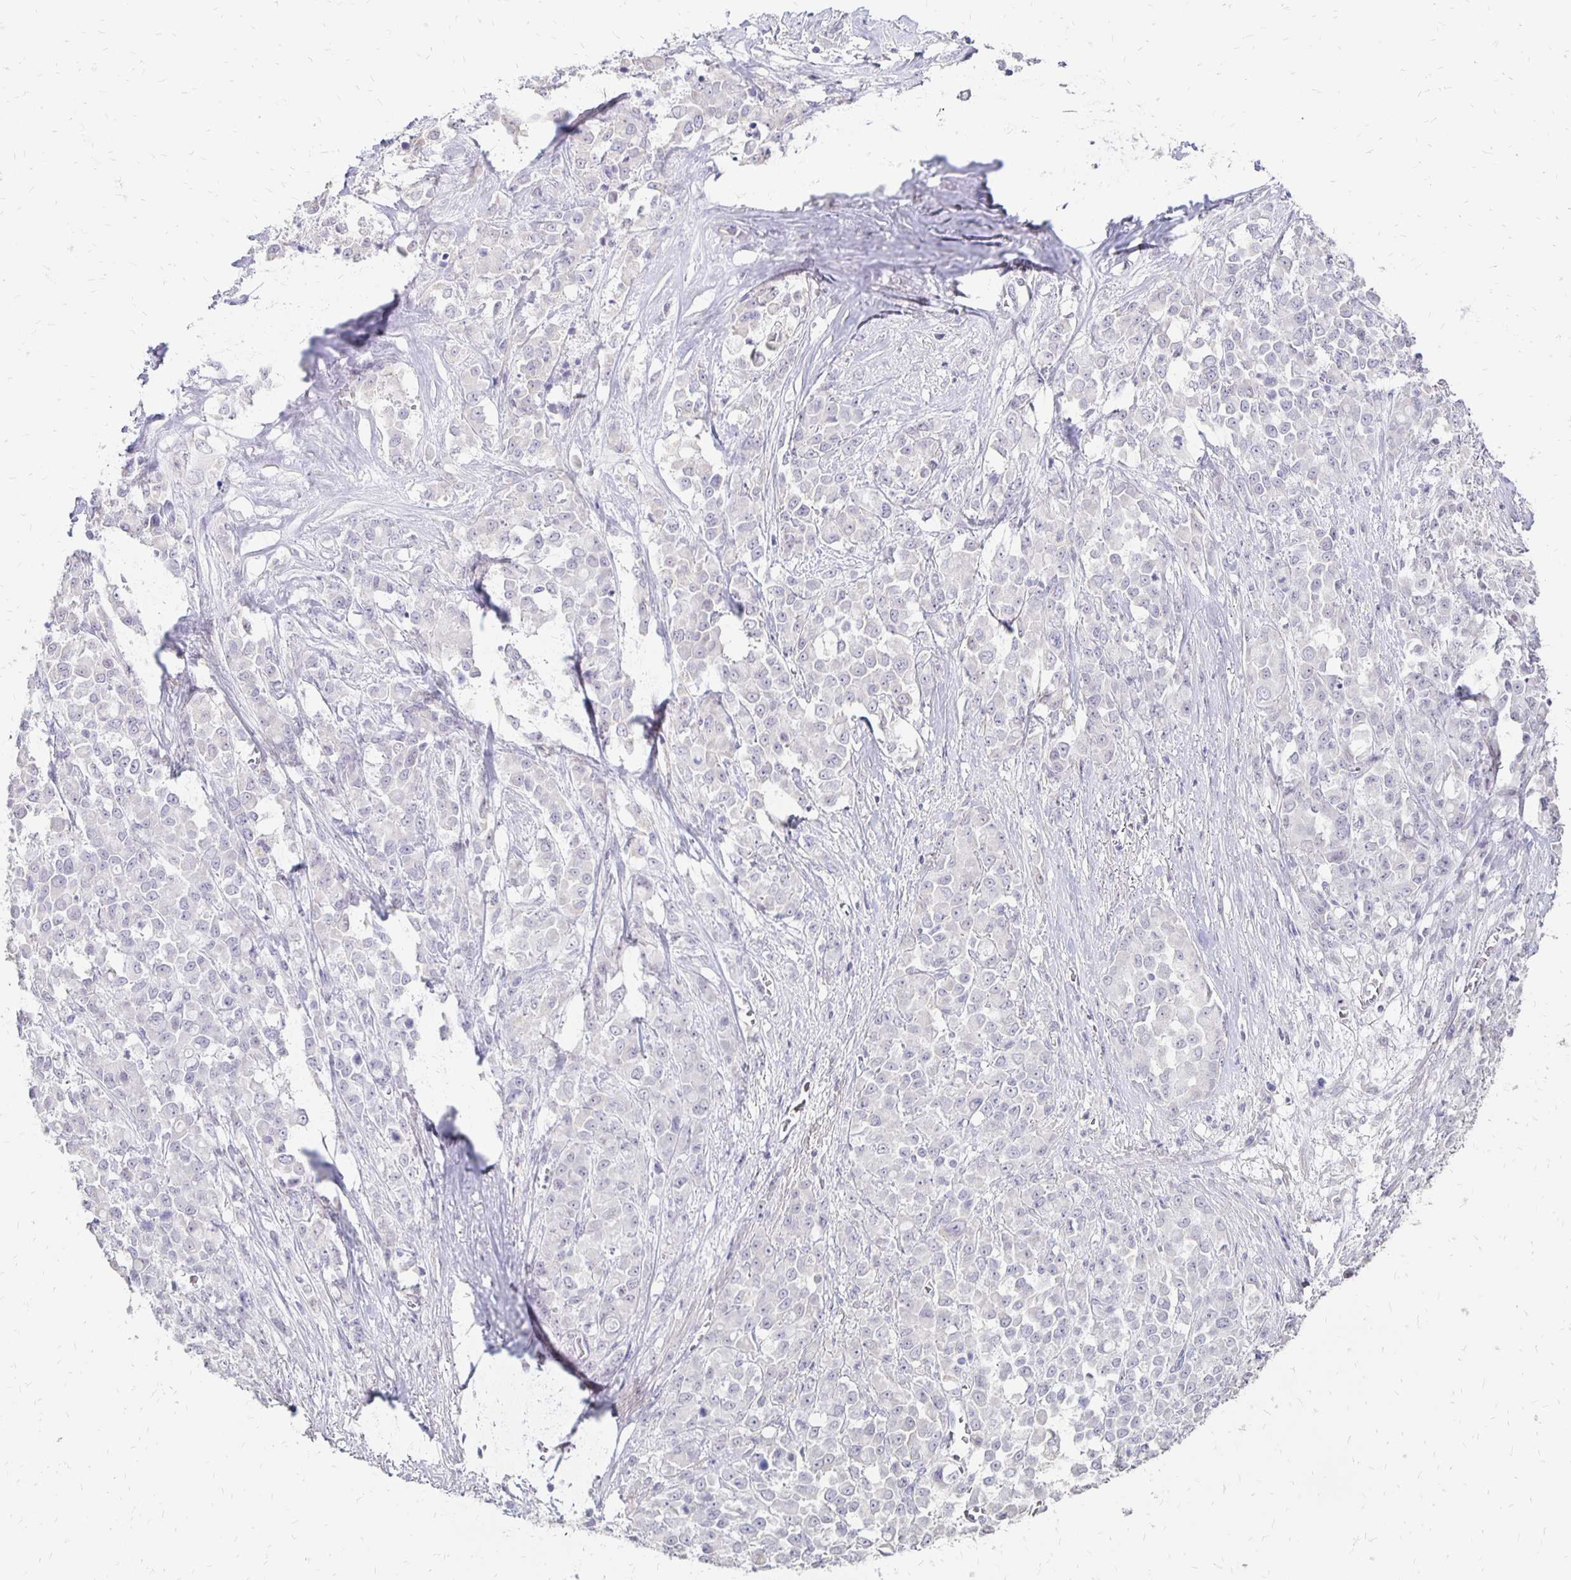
{"staining": {"intensity": "negative", "quantity": "none", "location": "none"}, "tissue": "stomach cancer", "cell_type": "Tumor cells", "image_type": "cancer", "snomed": [{"axis": "morphology", "description": "Adenocarcinoma, NOS"}, {"axis": "topography", "description": "Stomach"}], "caption": "The micrograph exhibits no staining of tumor cells in adenocarcinoma (stomach).", "gene": "ATOSB", "patient": {"sex": "female", "age": 76}}